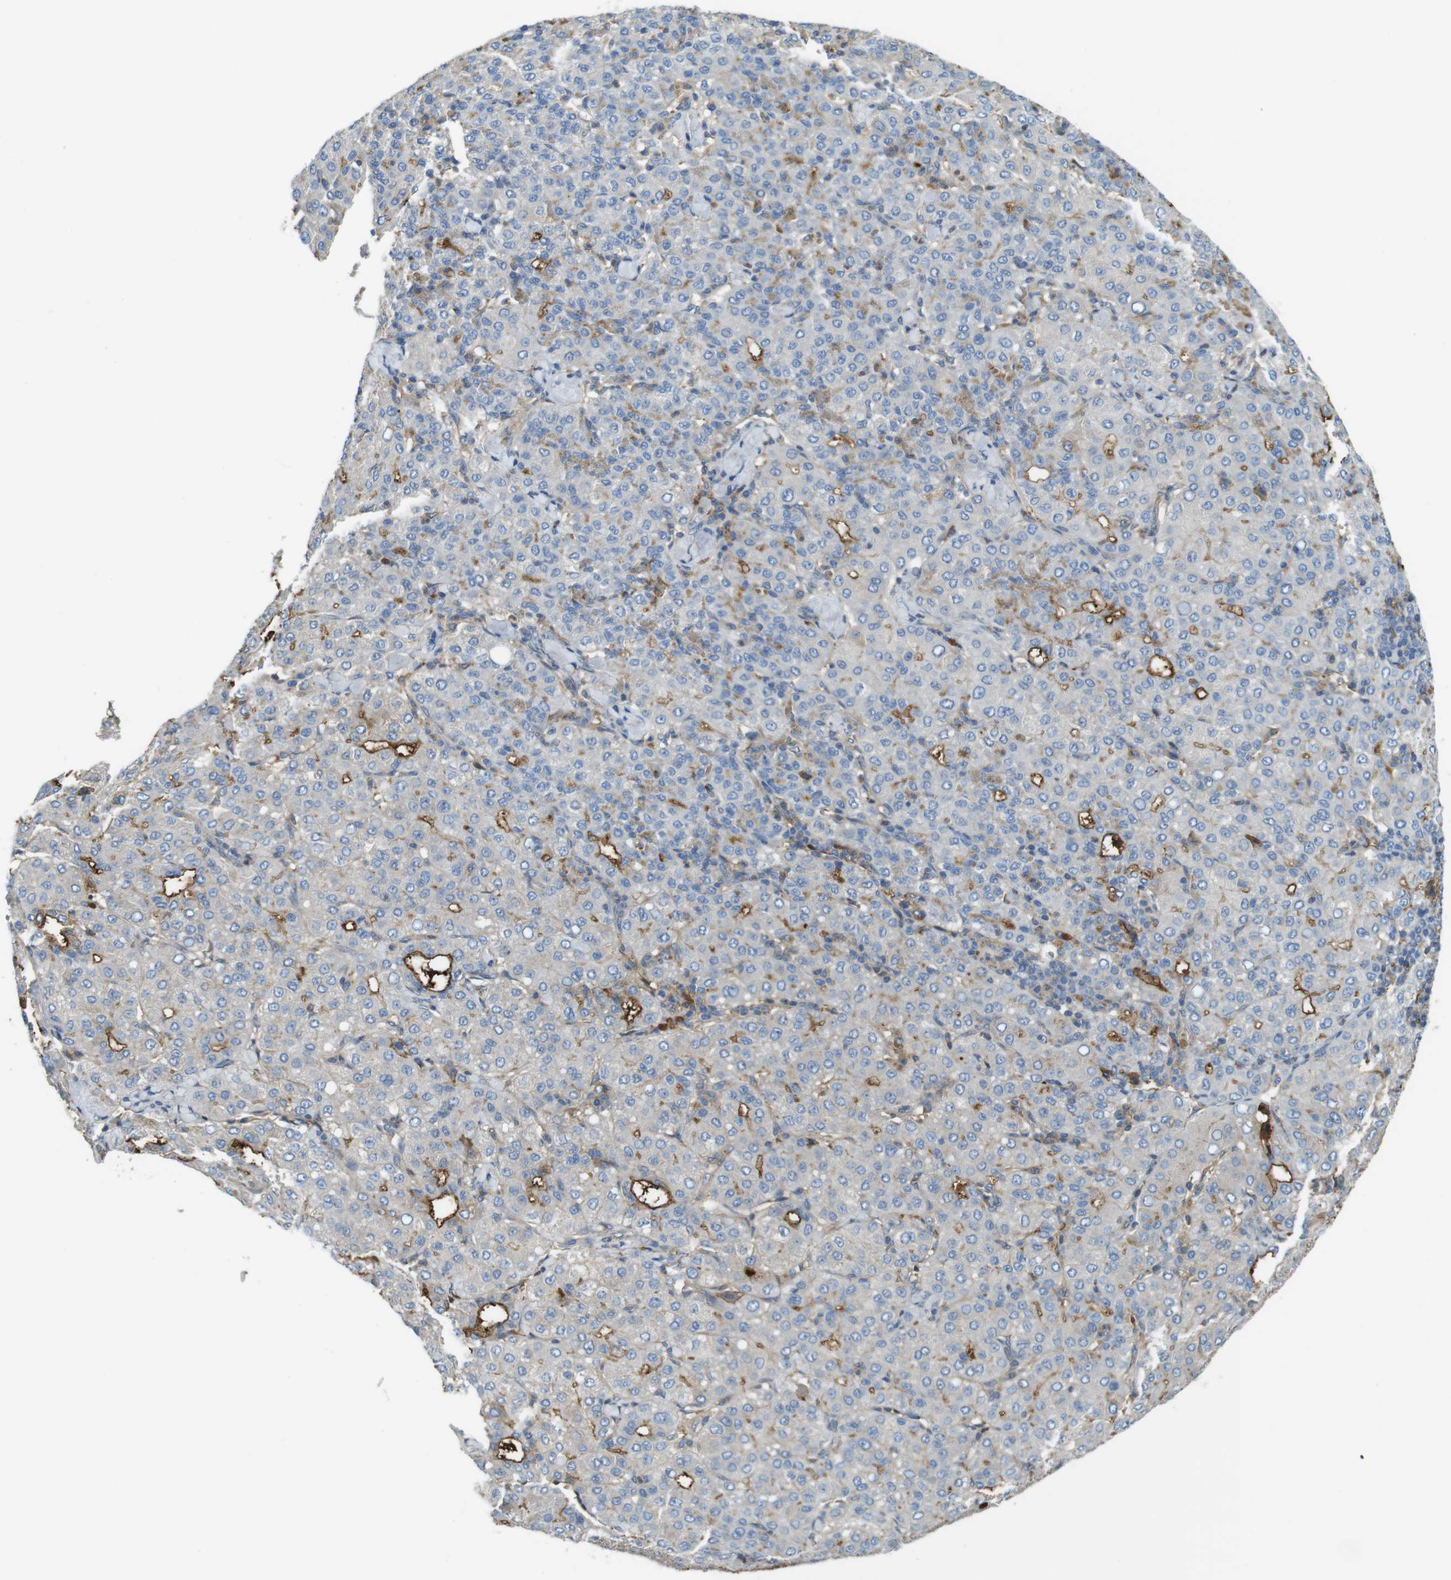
{"staining": {"intensity": "strong", "quantity": "<25%", "location": "cytoplasmic/membranous"}, "tissue": "liver cancer", "cell_type": "Tumor cells", "image_type": "cancer", "snomed": [{"axis": "morphology", "description": "Carcinoma, Hepatocellular, NOS"}, {"axis": "topography", "description": "Liver"}], "caption": "This image exhibits immunohistochemistry (IHC) staining of human liver cancer (hepatocellular carcinoma), with medium strong cytoplasmic/membranous staining in approximately <25% of tumor cells.", "gene": "LTBP4", "patient": {"sex": "male", "age": 65}}